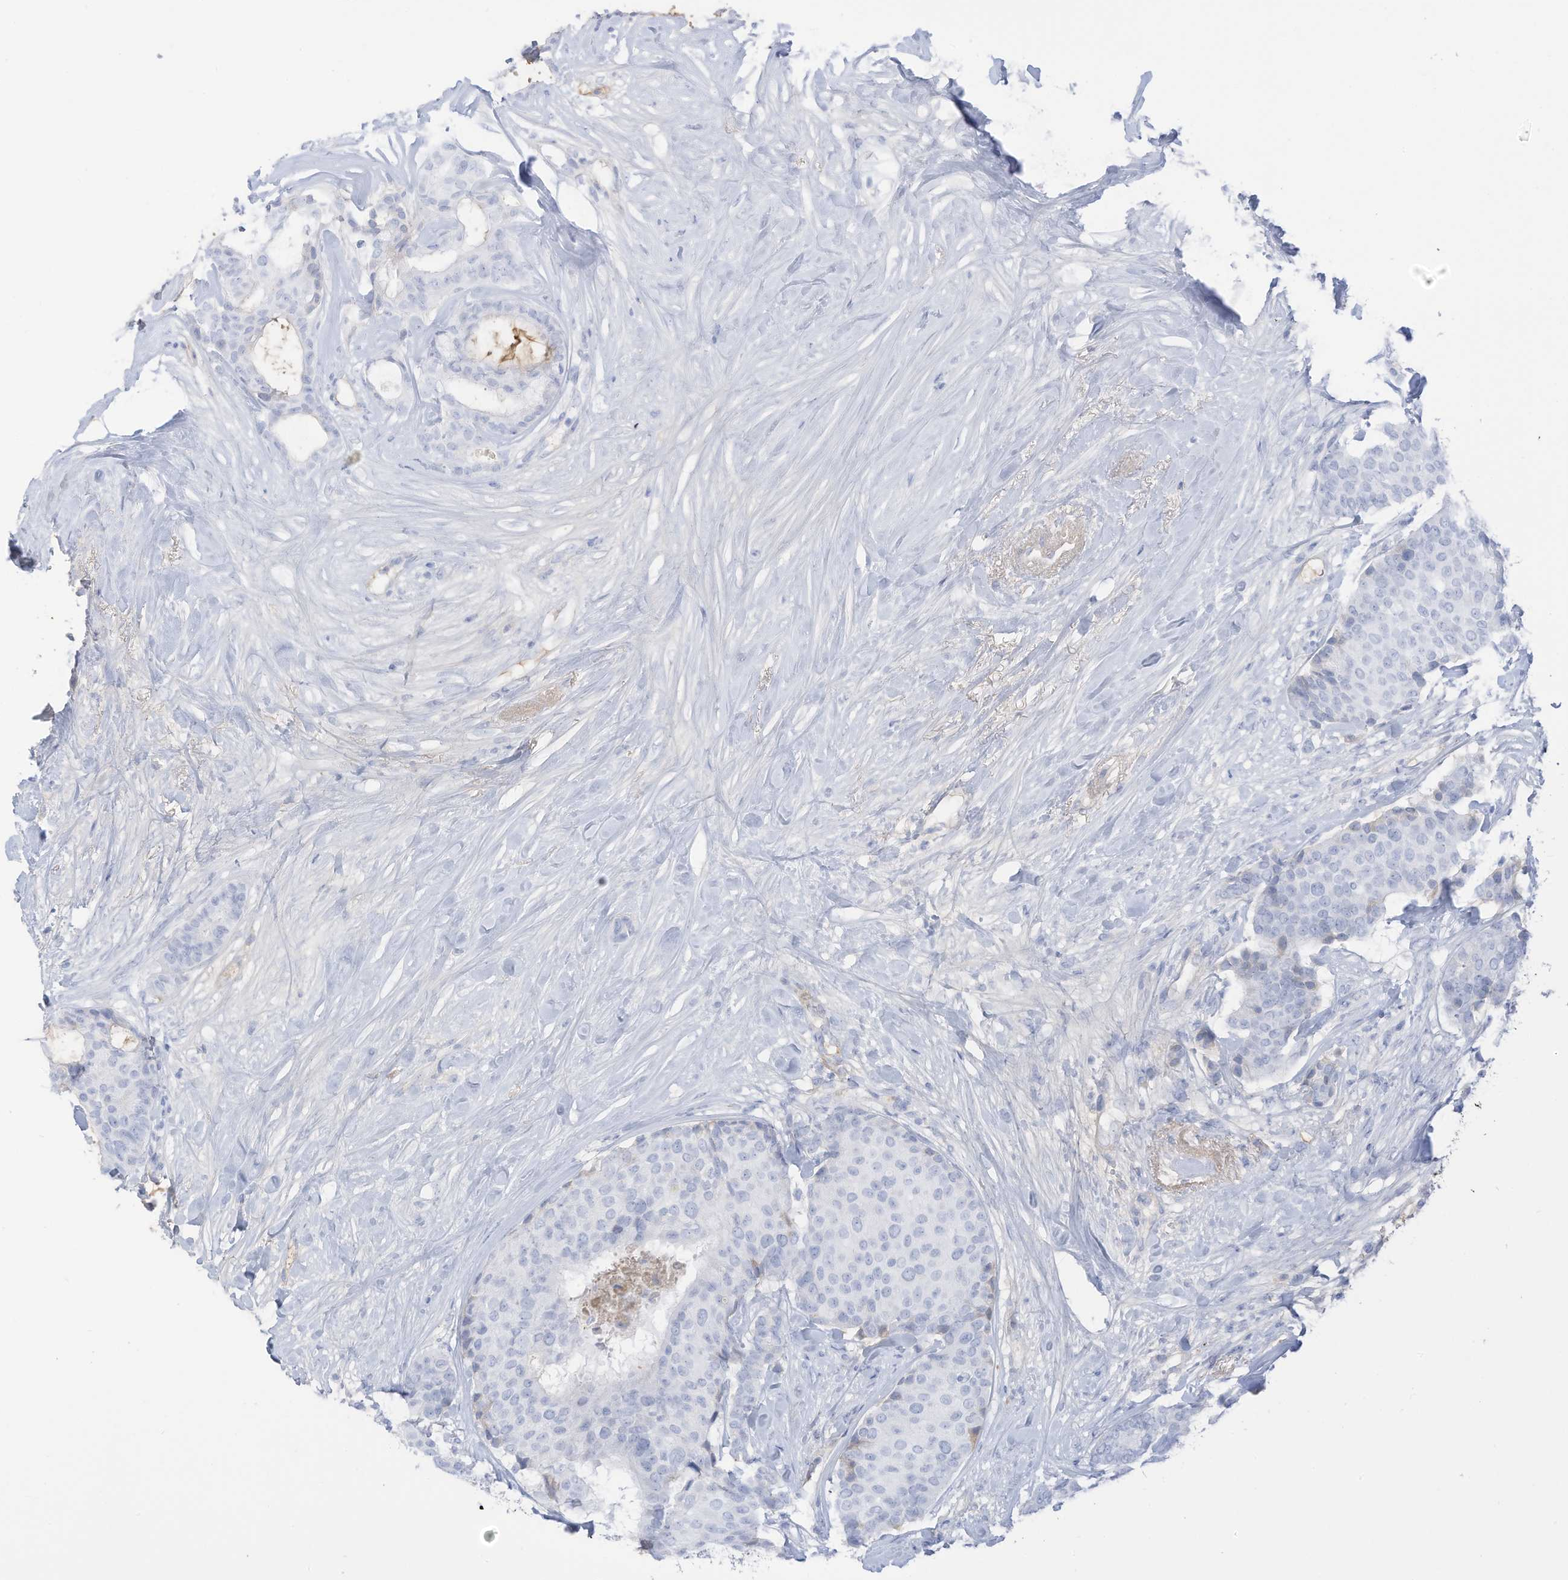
{"staining": {"intensity": "negative", "quantity": "none", "location": "none"}, "tissue": "breast cancer", "cell_type": "Tumor cells", "image_type": "cancer", "snomed": [{"axis": "morphology", "description": "Duct carcinoma"}, {"axis": "topography", "description": "Breast"}], "caption": "A high-resolution photomicrograph shows IHC staining of breast cancer, which demonstrates no significant positivity in tumor cells.", "gene": "HSD17B13", "patient": {"sex": "female", "age": 75}}